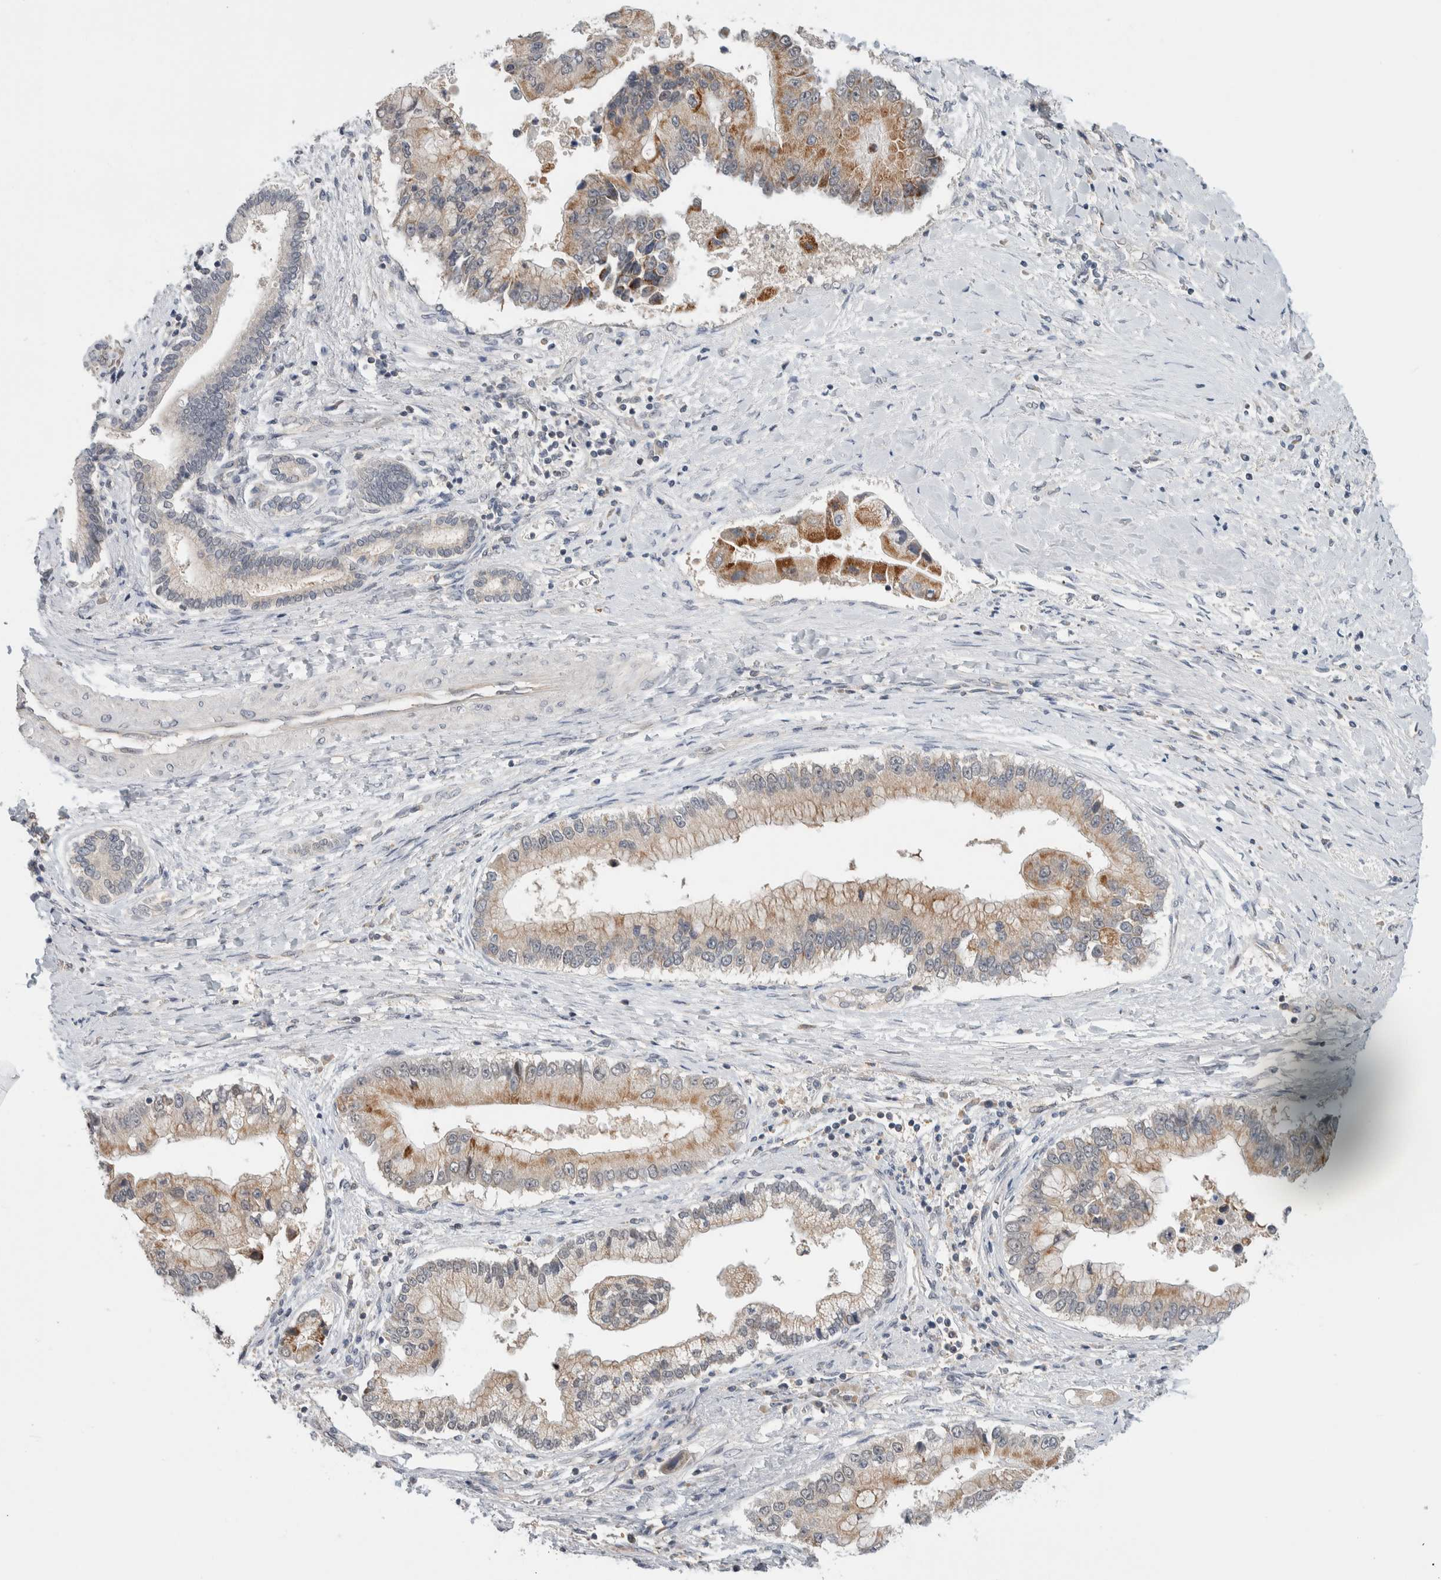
{"staining": {"intensity": "moderate", "quantity": "25%-75%", "location": "cytoplasmic/membranous"}, "tissue": "liver cancer", "cell_type": "Tumor cells", "image_type": "cancer", "snomed": [{"axis": "morphology", "description": "Cholangiocarcinoma"}, {"axis": "topography", "description": "Liver"}], "caption": "There is medium levels of moderate cytoplasmic/membranous staining in tumor cells of liver cancer, as demonstrated by immunohistochemical staining (brown color).", "gene": "SHPK", "patient": {"sex": "male", "age": 50}}